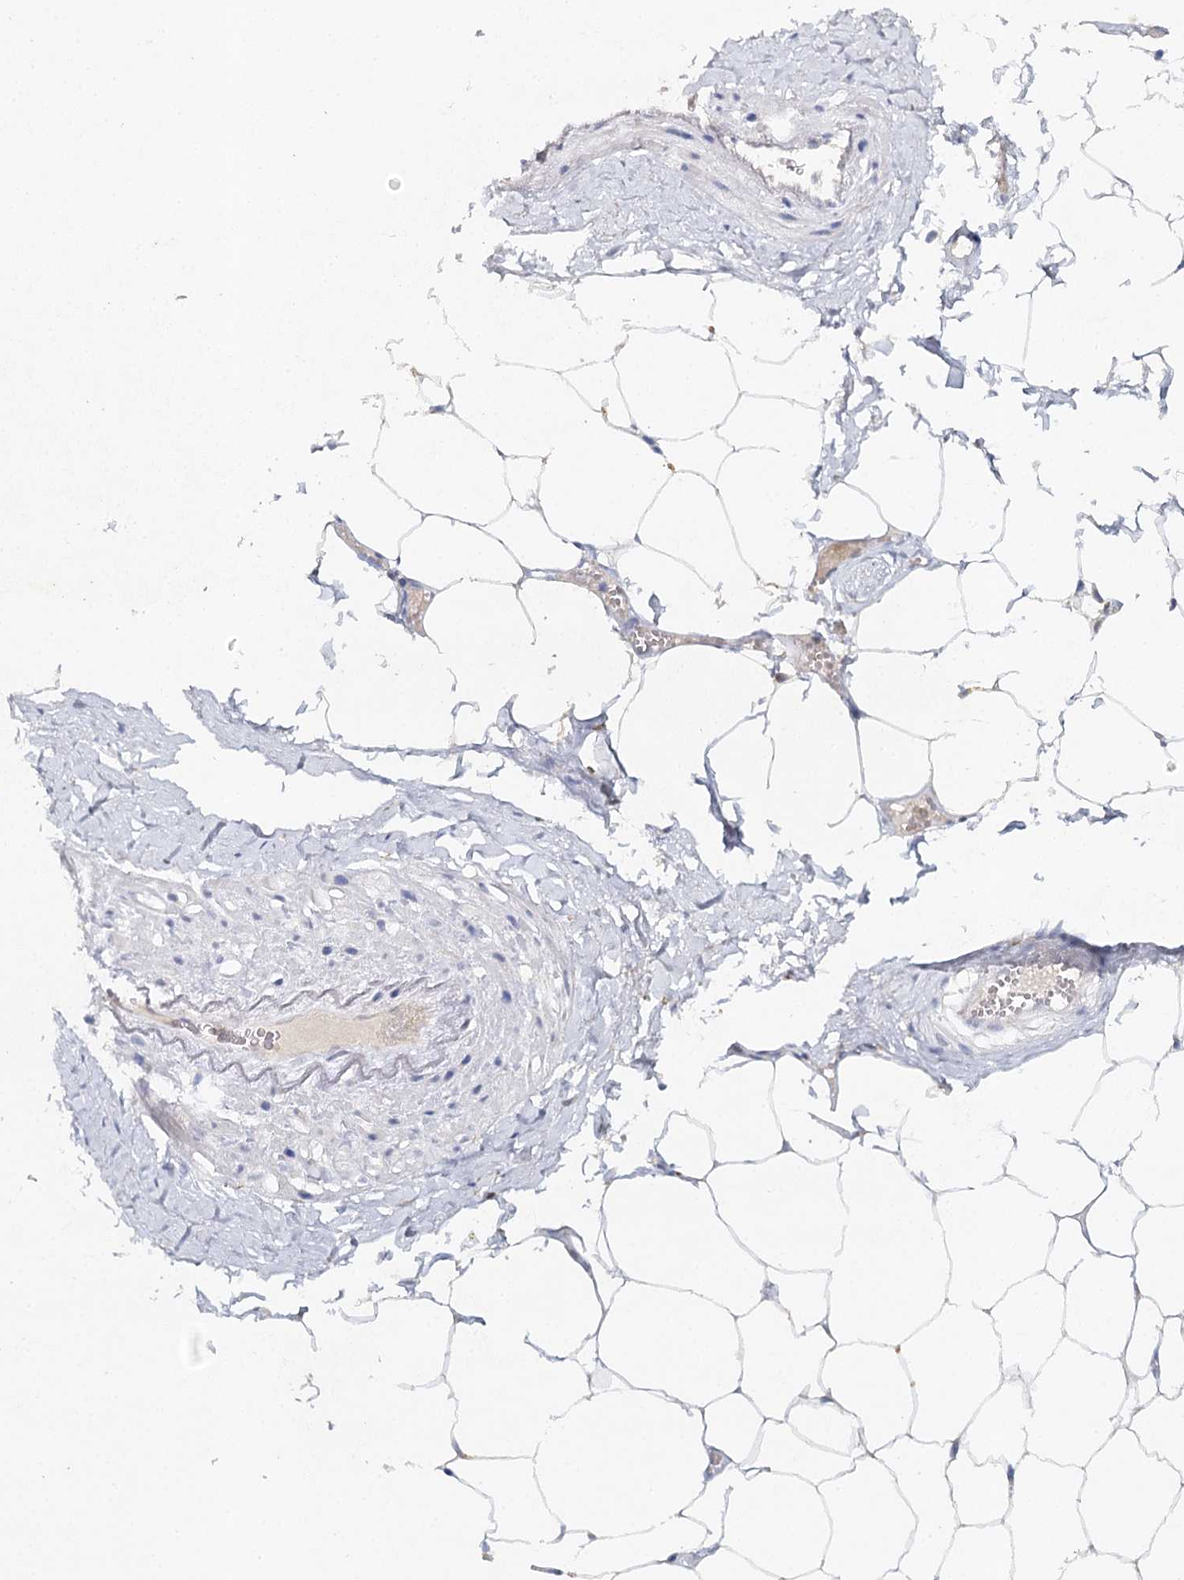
{"staining": {"intensity": "negative", "quantity": "none", "location": "none"}, "tissue": "adipose tissue", "cell_type": "Adipocytes", "image_type": "normal", "snomed": [{"axis": "morphology", "description": "Normal tissue, NOS"}, {"axis": "morphology", "description": "Adenocarcinoma, Low grade"}, {"axis": "topography", "description": "Prostate"}, {"axis": "topography", "description": "Peripheral nerve tissue"}], "caption": "DAB immunohistochemical staining of benign human adipose tissue reveals no significant positivity in adipocytes. The staining was performed using DAB (3,3'-diaminobenzidine) to visualize the protein expression in brown, while the nuclei were stained in blue with hematoxylin (Magnification: 20x).", "gene": "SLC41A2", "patient": {"sex": "male", "age": 63}}